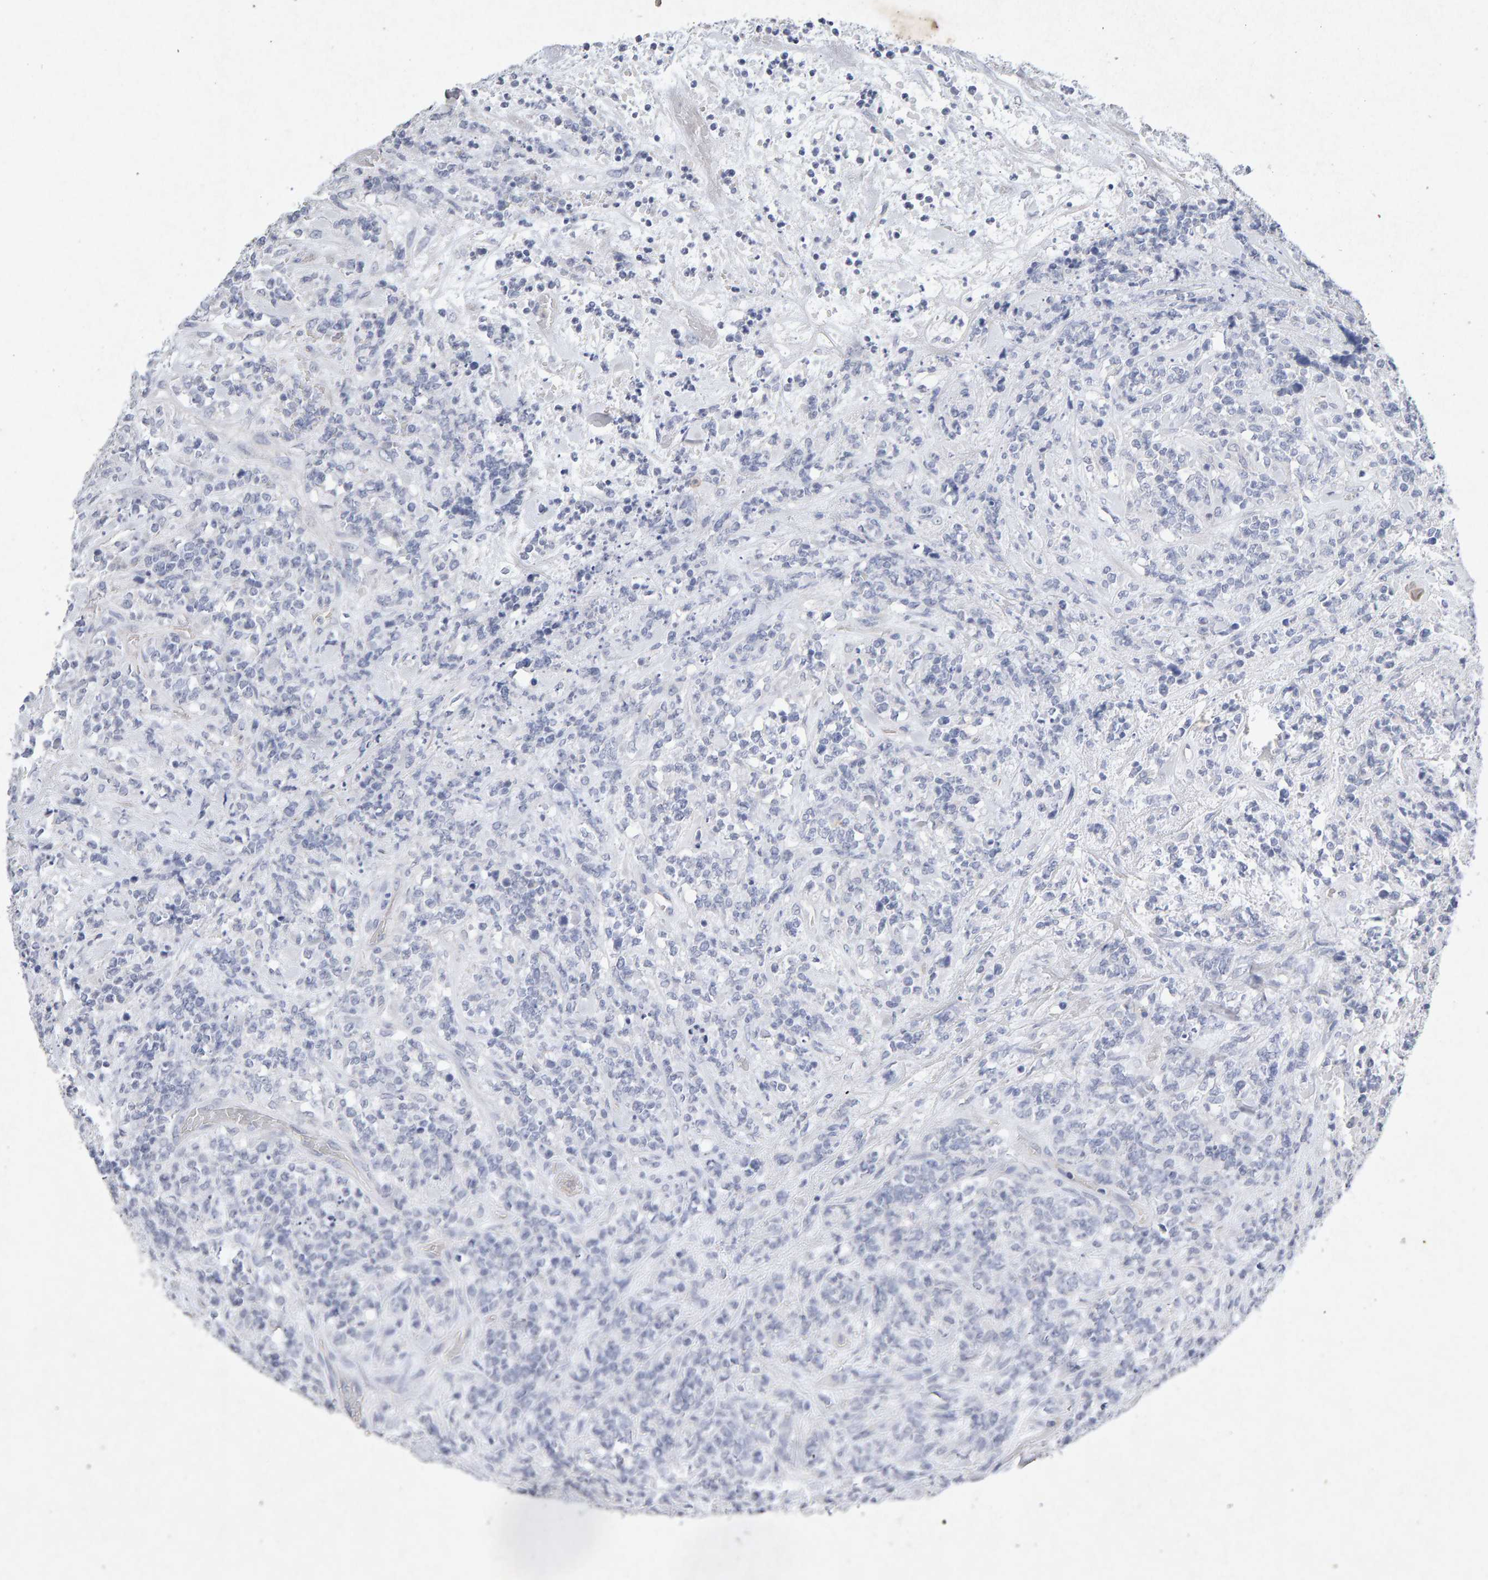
{"staining": {"intensity": "negative", "quantity": "none", "location": "none"}, "tissue": "lymphoma", "cell_type": "Tumor cells", "image_type": "cancer", "snomed": [{"axis": "morphology", "description": "Malignant lymphoma, non-Hodgkin's type, High grade"}, {"axis": "topography", "description": "Soft tissue"}], "caption": "IHC of malignant lymphoma, non-Hodgkin's type (high-grade) shows no staining in tumor cells.", "gene": "PTPRM", "patient": {"sex": "male", "age": 18}}